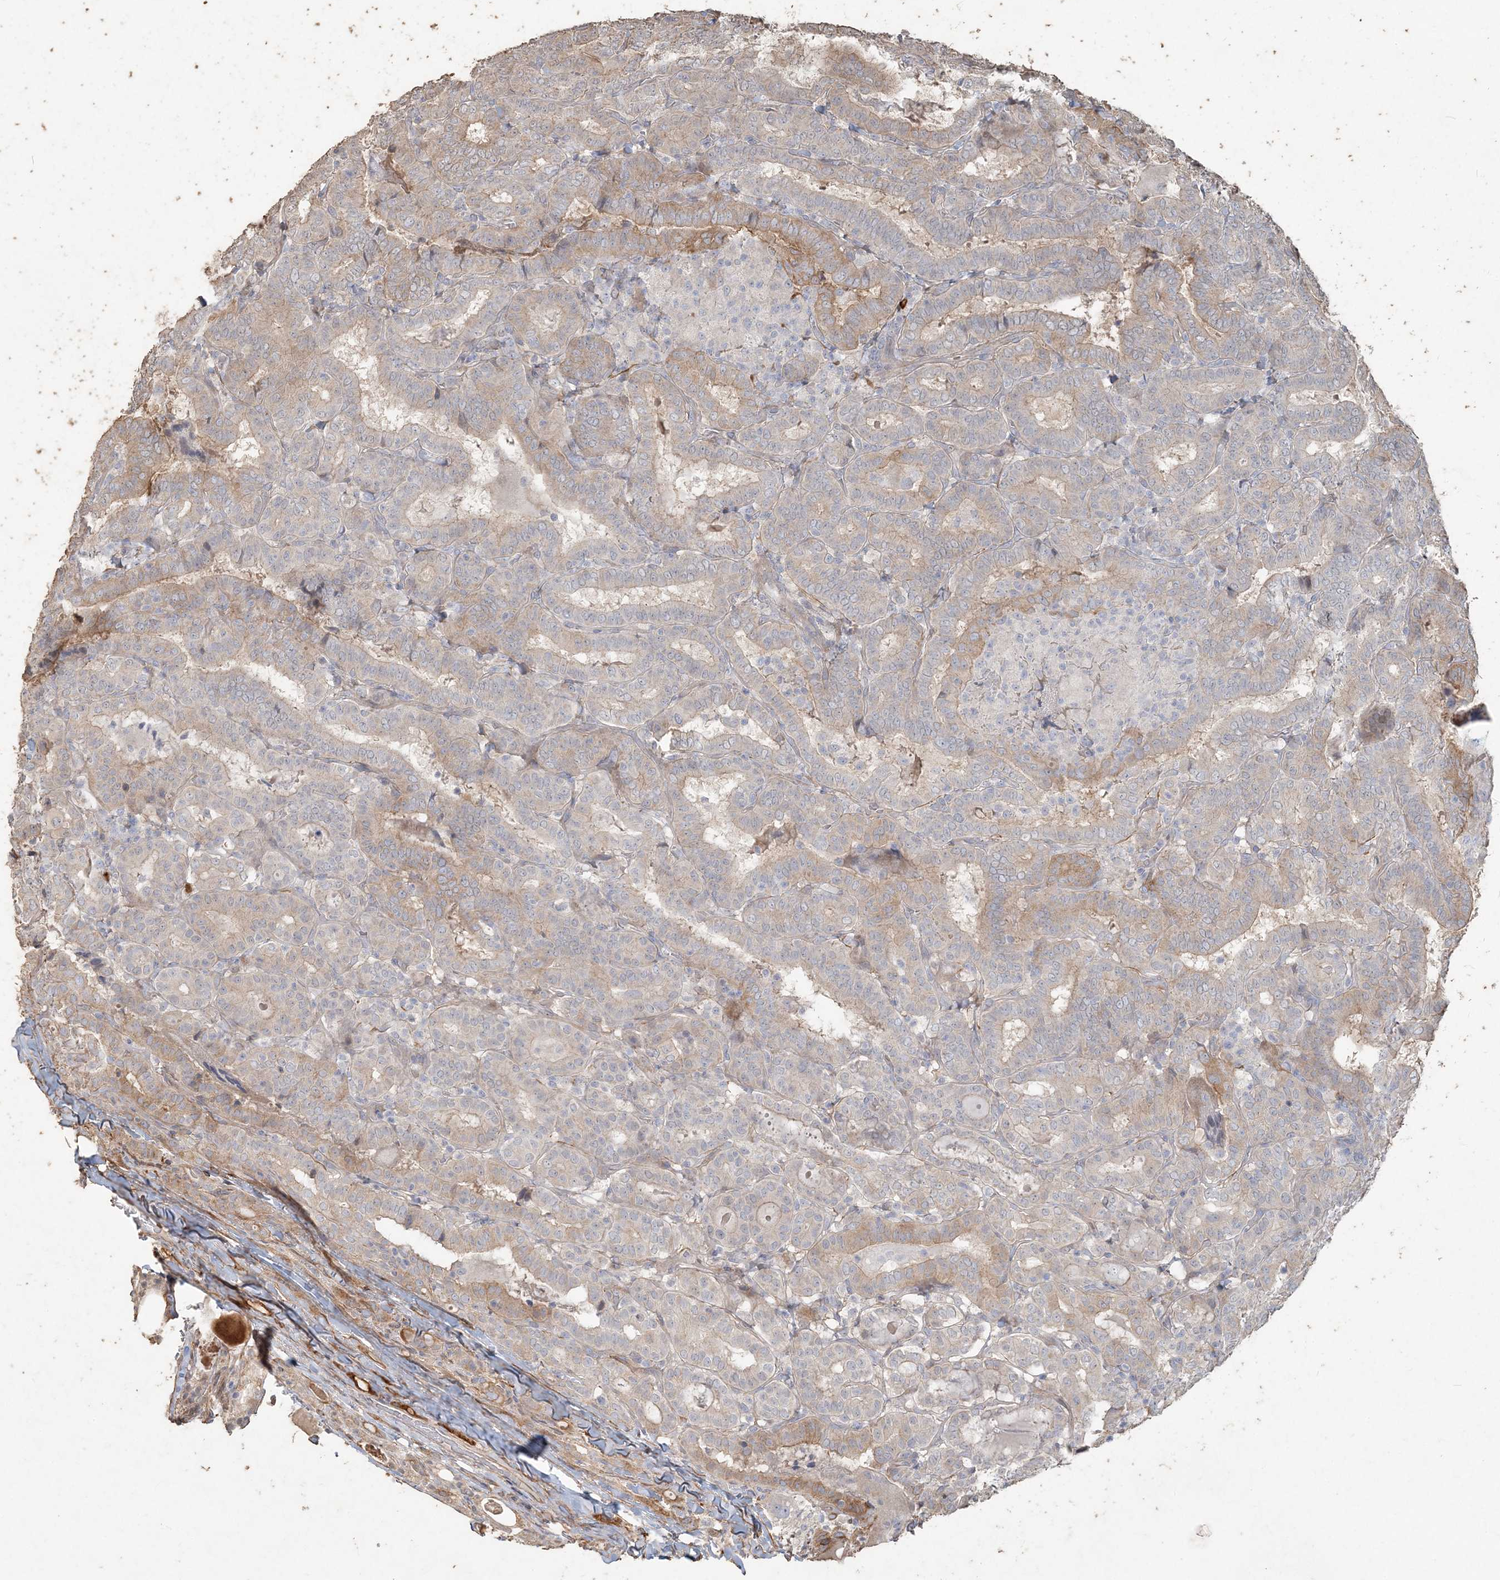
{"staining": {"intensity": "weak", "quantity": "<25%", "location": "cytoplasmic/membranous"}, "tissue": "thyroid cancer", "cell_type": "Tumor cells", "image_type": "cancer", "snomed": [{"axis": "morphology", "description": "Papillary adenocarcinoma, NOS"}, {"axis": "topography", "description": "Thyroid gland"}], "caption": "Immunohistochemical staining of thyroid papillary adenocarcinoma displays no significant expression in tumor cells. Nuclei are stained in blue.", "gene": "RNF145", "patient": {"sex": "female", "age": 72}}